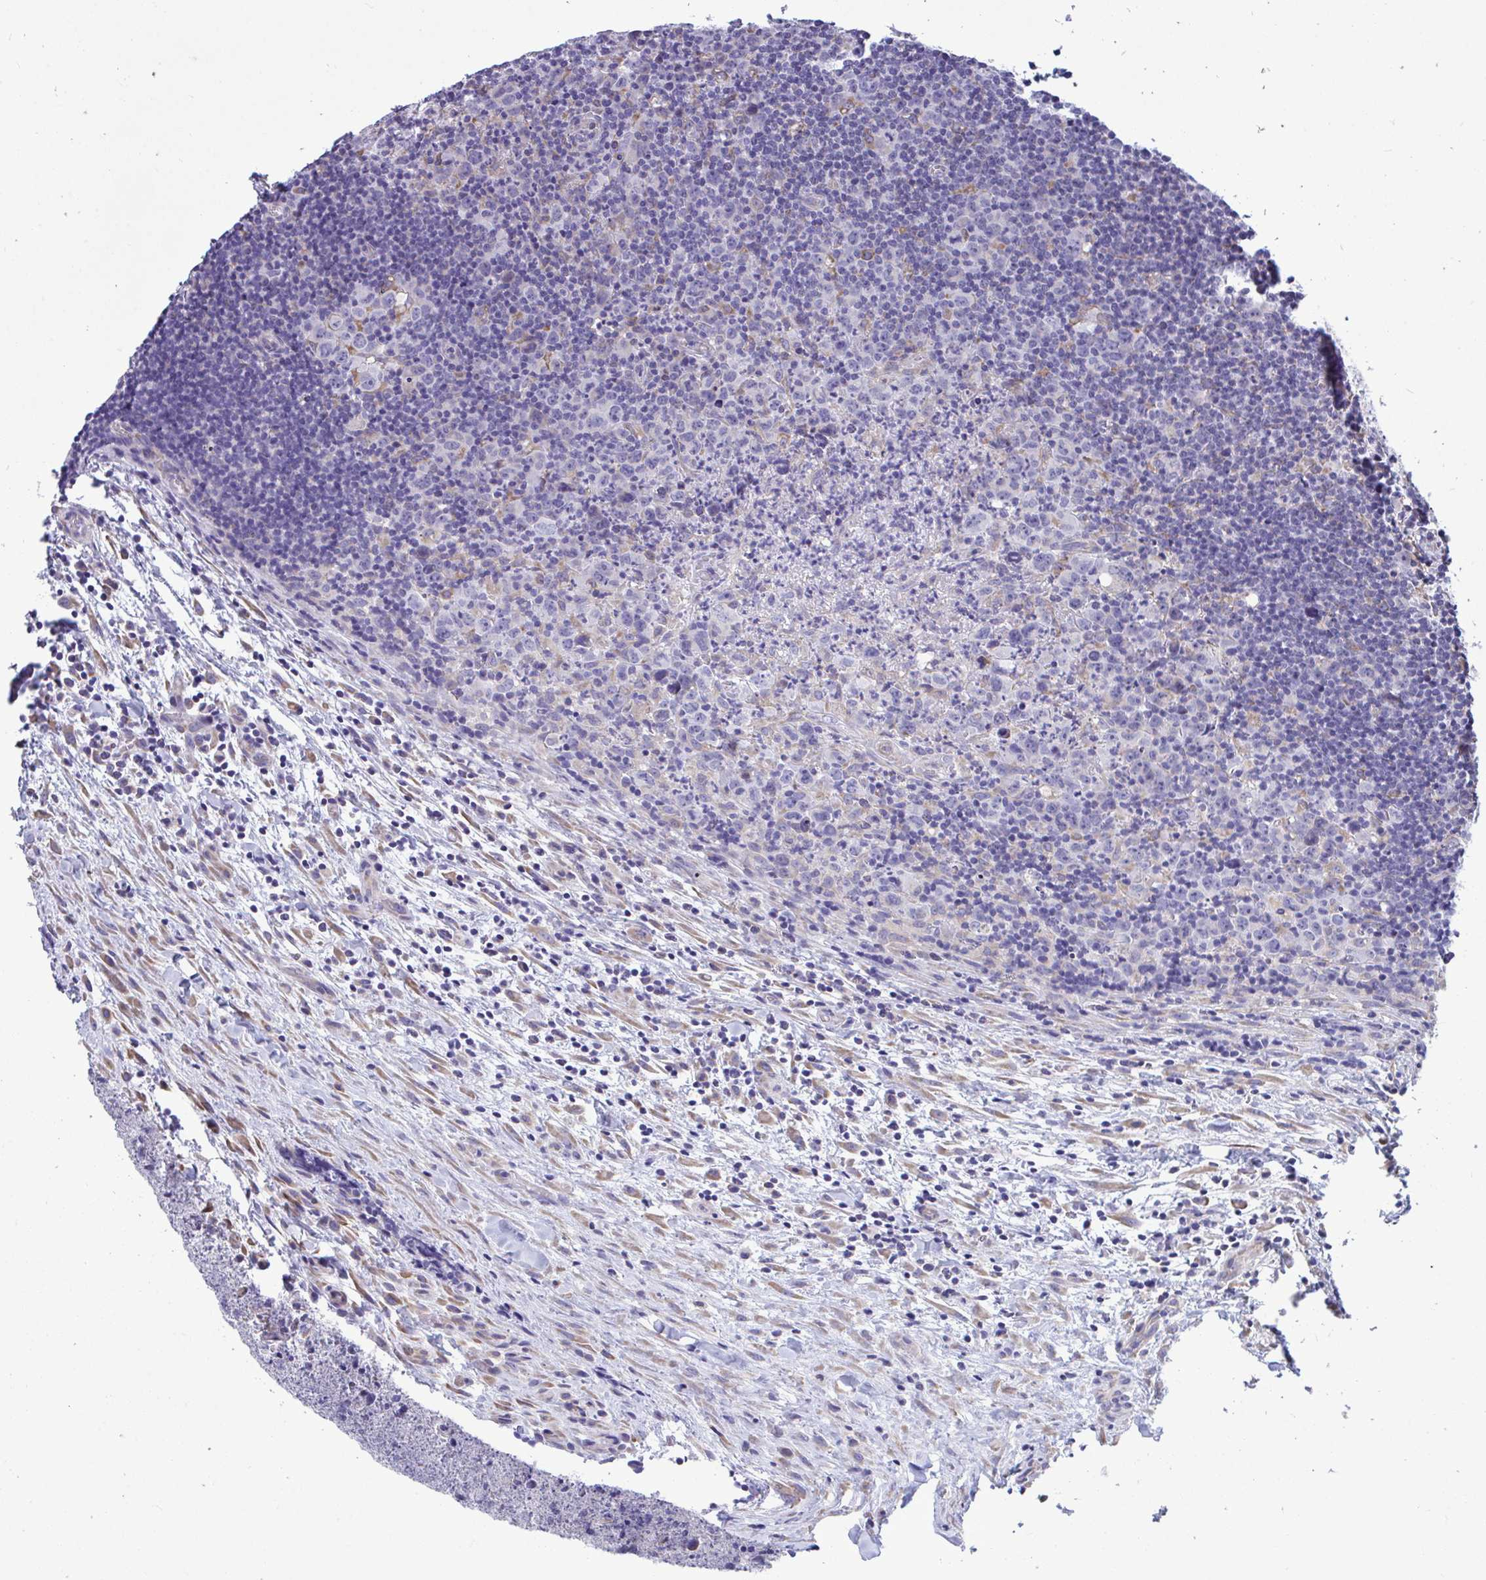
{"staining": {"intensity": "negative", "quantity": "none", "location": "none"}, "tissue": "lymphoma", "cell_type": "Tumor cells", "image_type": "cancer", "snomed": [{"axis": "morphology", "description": "Hodgkin's disease, NOS"}, {"axis": "topography", "description": "Lymph node"}], "caption": "Tumor cells are negative for protein expression in human Hodgkin's disease.", "gene": "PIGK", "patient": {"sex": "female", "age": 18}}